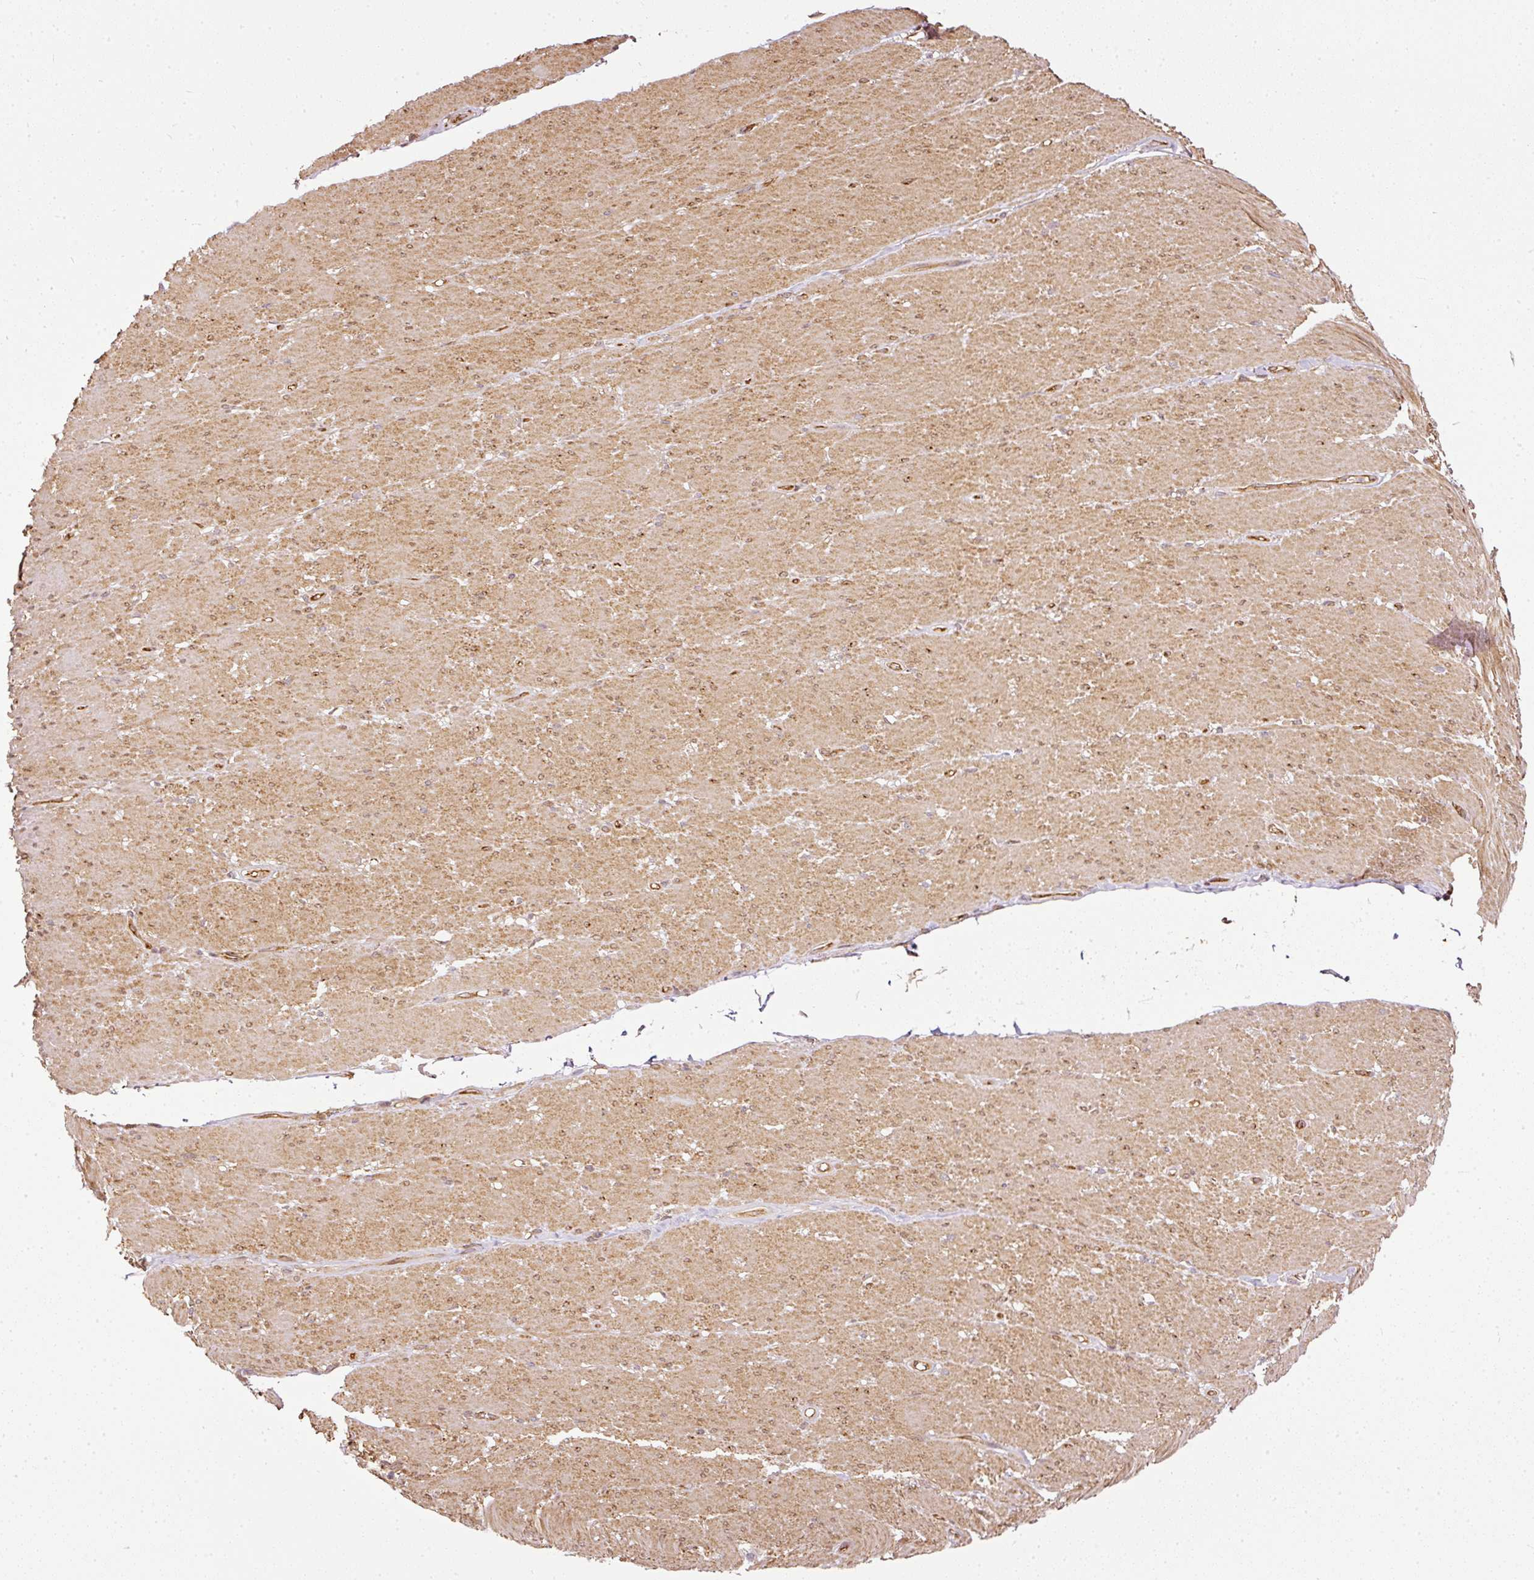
{"staining": {"intensity": "moderate", "quantity": "25%-75%", "location": "cytoplasmic/membranous"}, "tissue": "smooth muscle", "cell_type": "Smooth muscle cells", "image_type": "normal", "snomed": [{"axis": "morphology", "description": "Normal tissue, NOS"}, {"axis": "topography", "description": "Smooth muscle"}, {"axis": "topography", "description": "Rectum"}], "caption": "Immunohistochemical staining of unremarkable human smooth muscle exhibits moderate cytoplasmic/membranous protein positivity in approximately 25%-75% of smooth muscle cells.", "gene": "MIF4GD", "patient": {"sex": "male", "age": 53}}